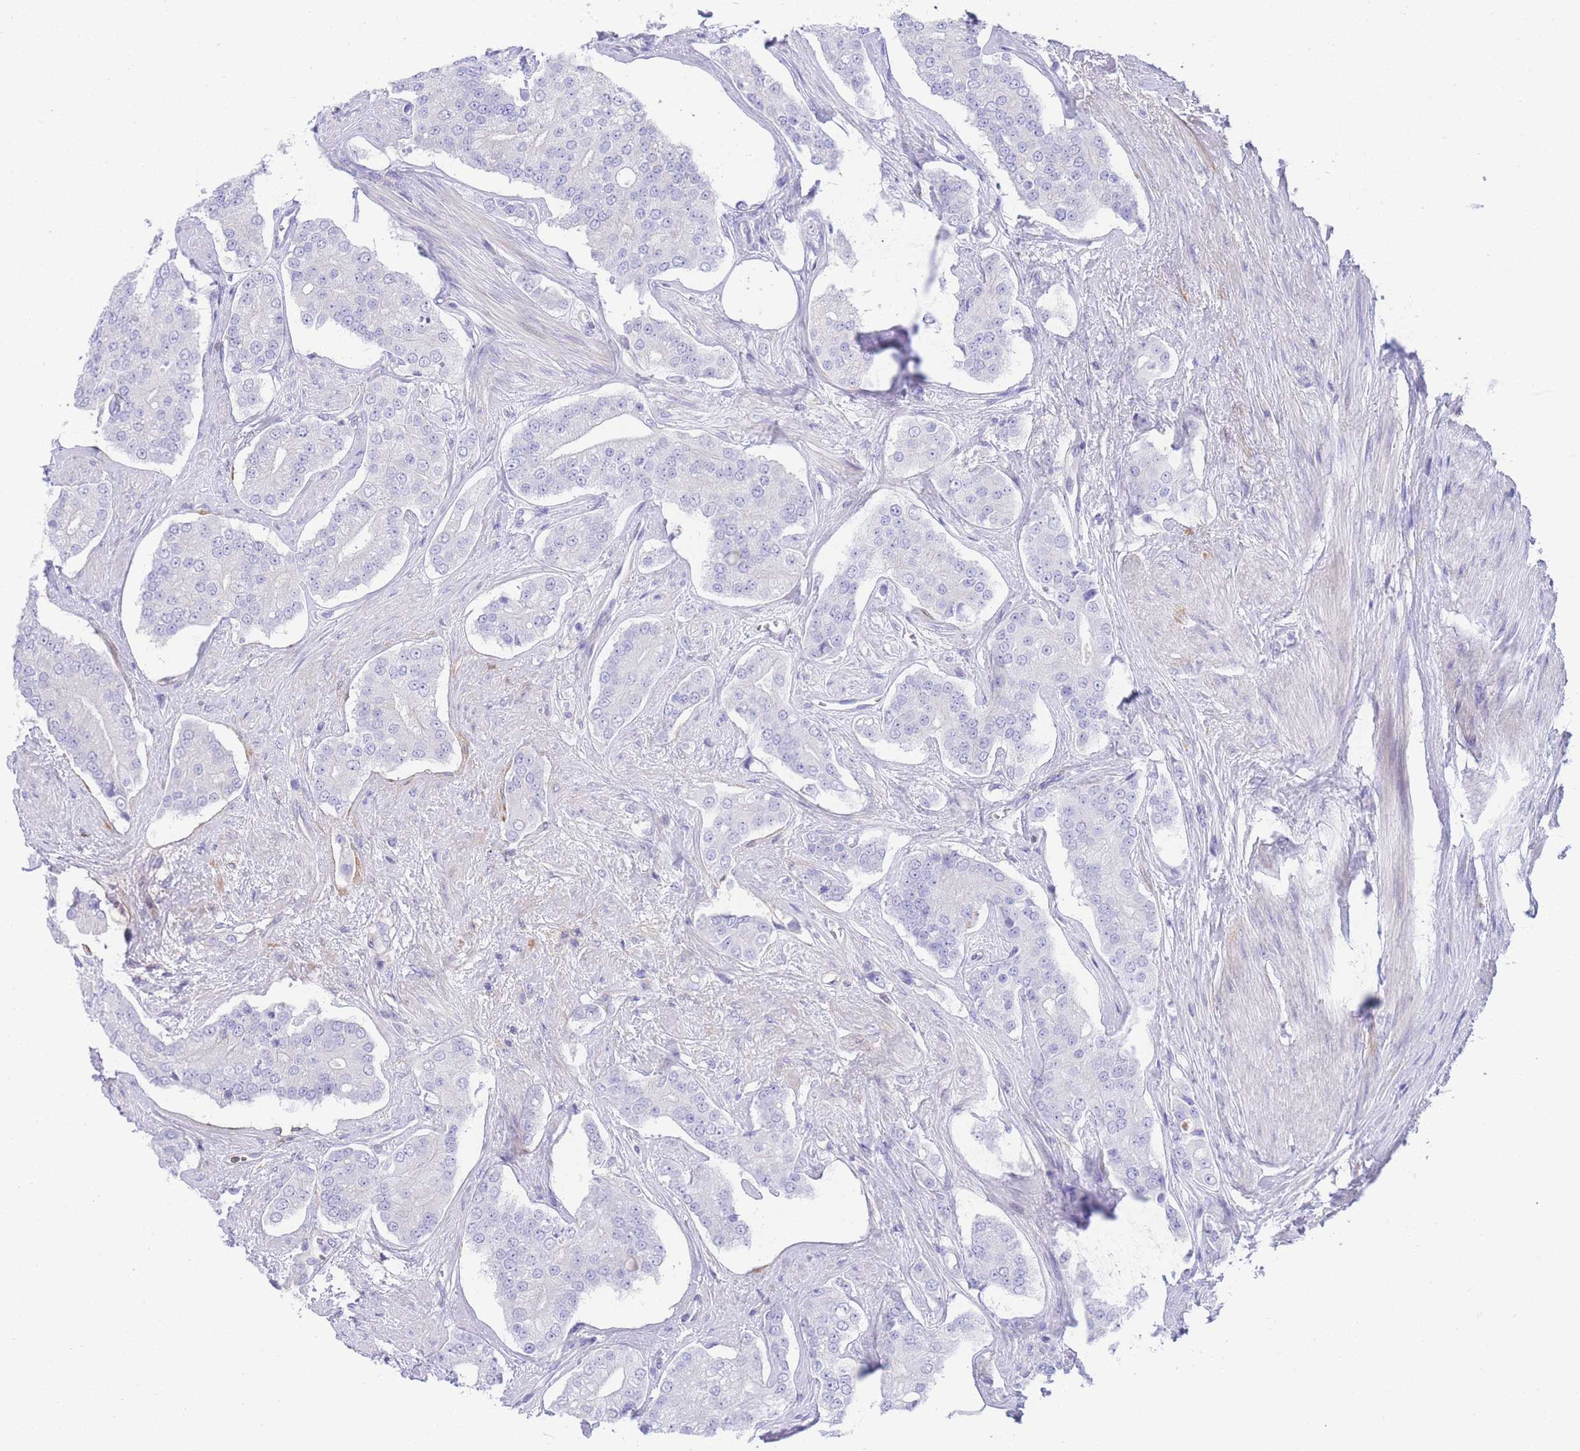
{"staining": {"intensity": "negative", "quantity": "none", "location": "none"}, "tissue": "prostate cancer", "cell_type": "Tumor cells", "image_type": "cancer", "snomed": [{"axis": "morphology", "description": "Adenocarcinoma, High grade"}, {"axis": "topography", "description": "Prostate"}], "caption": "An IHC histopathology image of high-grade adenocarcinoma (prostate) is shown. There is no staining in tumor cells of high-grade adenocarcinoma (prostate). Nuclei are stained in blue.", "gene": "FBN3", "patient": {"sex": "male", "age": 71}}